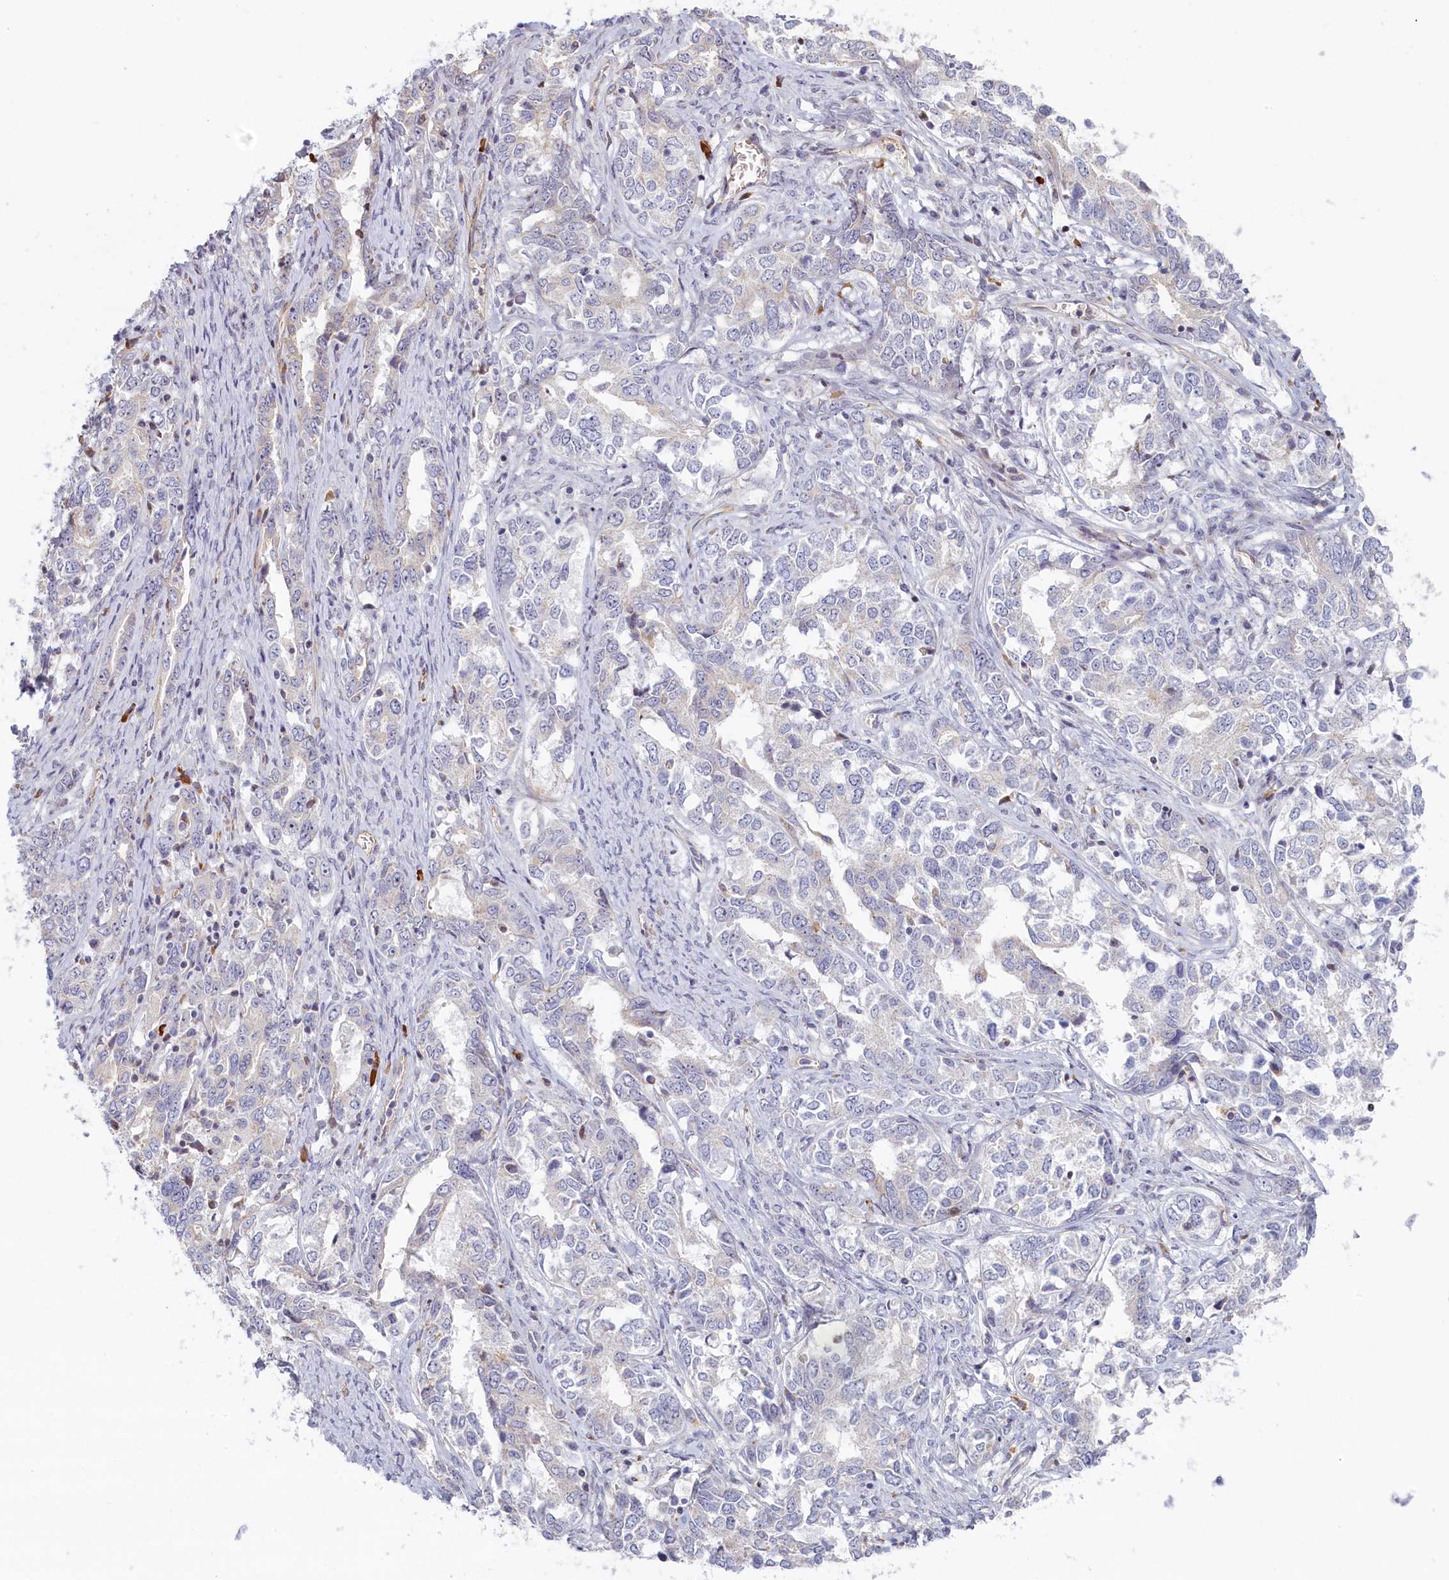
{"staining": {"intensity": "negative", "quantity": "none", "location": "none"}, "tissue": "ovarian cancer", "cell_type": "Tumor cells", "image_type": "cancer", "snomed": [{"axis": "morphology", "description": "Carcinoma, endometroid"}, {"axis": "topography", "description": "Ovary"}], "caption": "An immunohistochemistry (IHC) histopathology image of endometroid carcinoma (ovarian) is shown. There is no staining in tumor cells of endometroid carcinoma (ovarian).", "gene": "INTS4", "patient": {"sex": "female", "age": 62}}